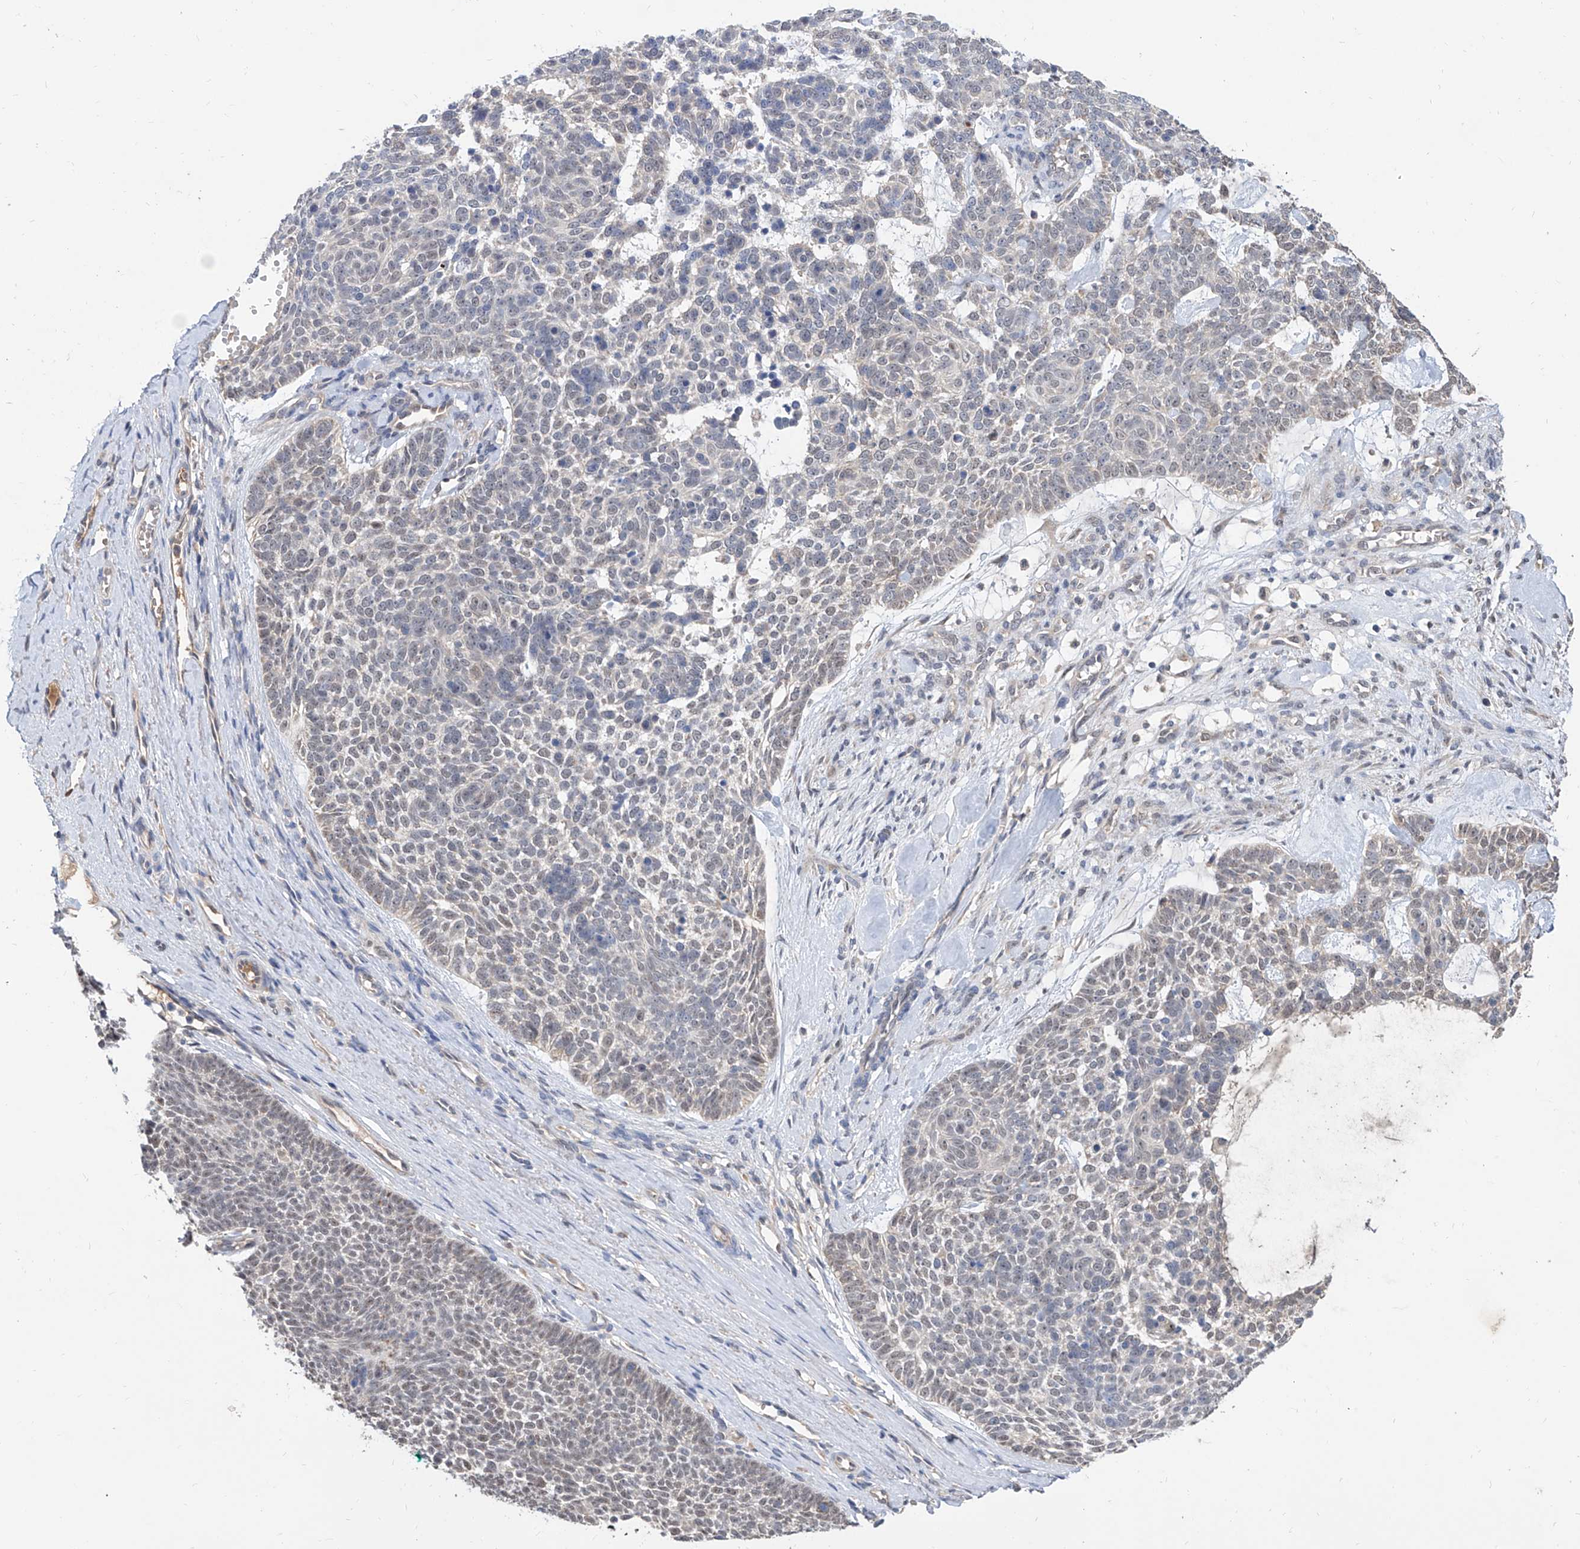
{"staining": {"intensity": "weak", "quantity": "<25%", "location": "nuclear"}, "tissue": "skin cancer", "cell_type": "Tumor cells", "image_type": "cancer", "snomed": [{"axis": "morphology", "description": "Basal cell carcinoma"}, {"axis": "topography", "description": "Skin"}], "caption": "An image of human skin cancer (basal cell carcinoma) is negative for staining in tumor cells. The staining was performed using DAB (3,3'-diaminobenzidine) to visualize the protein expression in brown, while the nuclei were stained in blue with hematoxylin (Magnification: 20x).", "gene": "CARMIL3", "patient": {"sex": "female", "age": 81}}